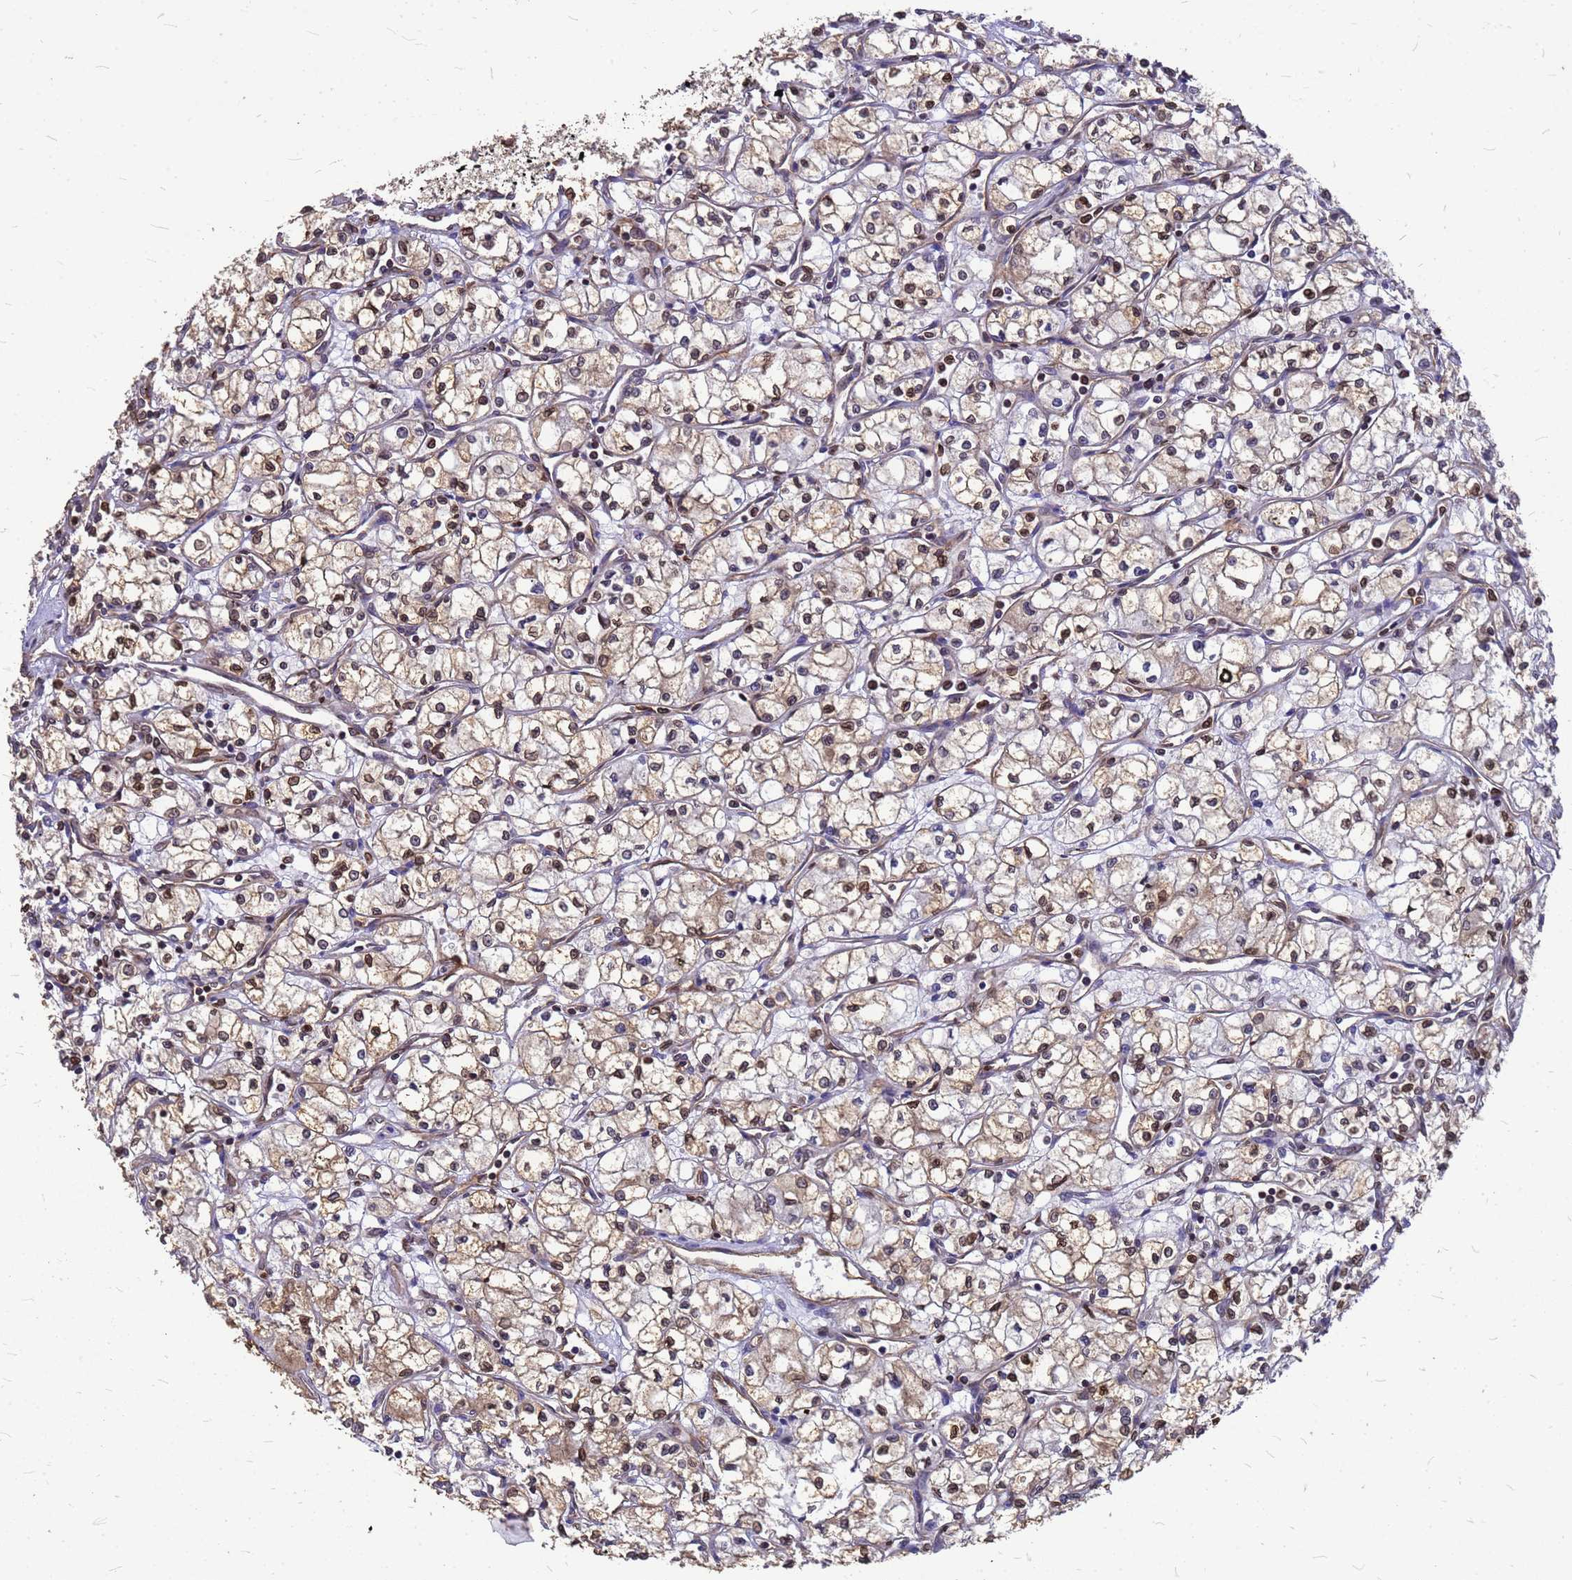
{"staining": {"intensity": "moderate", "quantity": ">75%", "location": "cytoplasmic/membranous,nuclear"}, "tissue": "renal cancer", "cell_type": "Tumor cells", "image_type": "cancer", "snomed": [{"axis": "morphology", "description": "Adenocarcinoma, NOS"}, {"axis": "topography", "description": "Kidney"}], "caption": "A medium amount of moderate cytoplasmic/membranous and nuclear expression is seen in approximately >75% of tumor cells in renal cancer (adenocarcinoma) tissue. (IHC, brightfield microscopy, high magnification).", "gene": "C1orf35", "patient": {"sex": "male", "age": 59}}